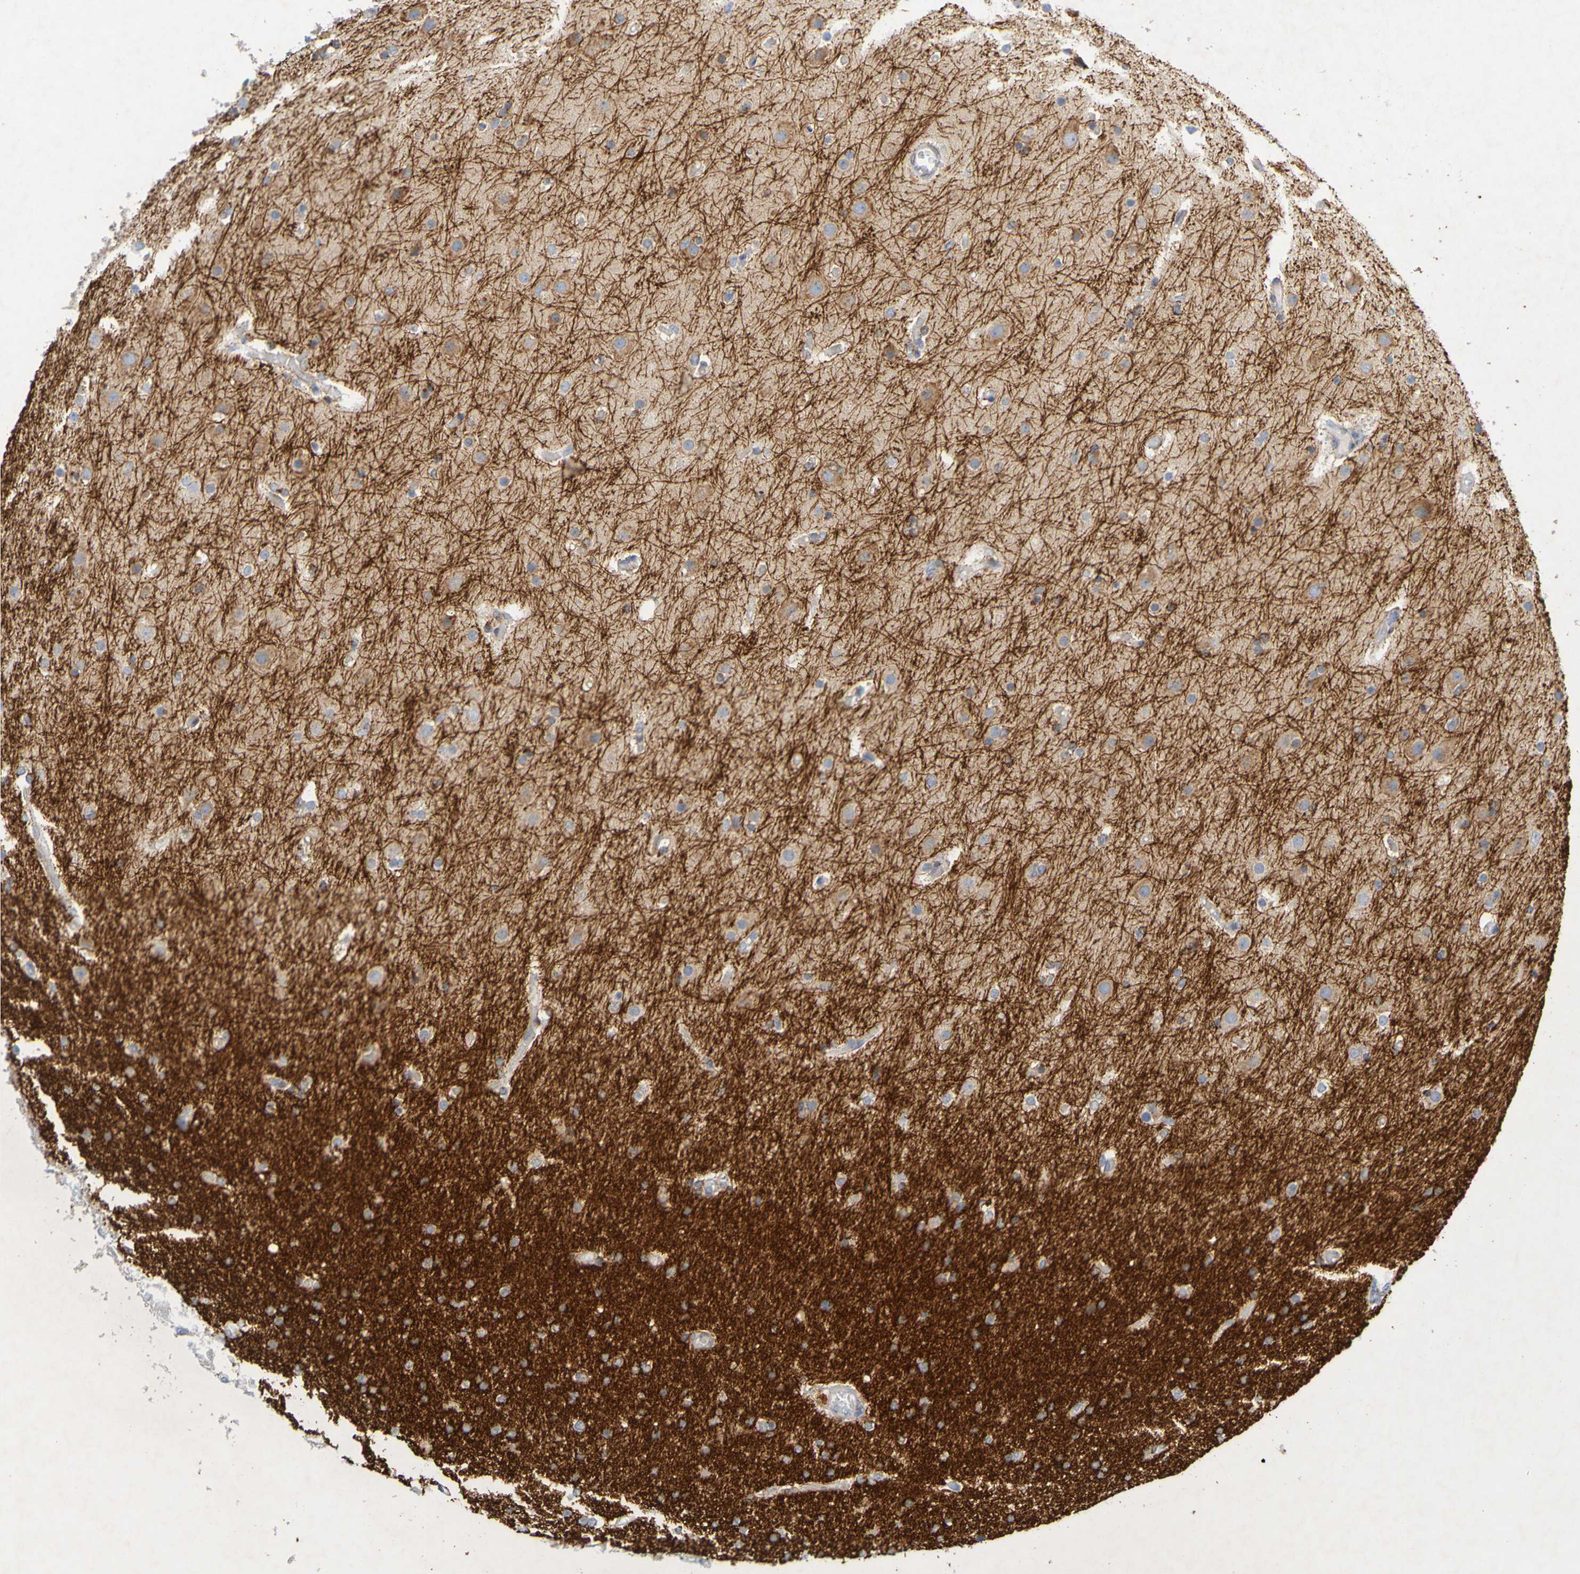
{"staining": {"intensity": "moderate", "quantity": "<25%", "location": "cytoplasmic/membranous"}, "tissue": "glioma", "cell_type": "Tumor cells", "image_type": "cancer", "snomed": [{"axis": "morphology", "description": "Glioma, malignant, High grade"}, {"axis": "topography", "description": "Cerebral cortex"}], "caption": "High-grade glioma (malignant) stained with DAB (3,3'-diaminobenzidine) IHC demonstrates low levels of moderate cytoplasmic/membranous staining in approximately <25% of tumor cells.", "gene": "MAG", "patient": {"sex": "female", "age": 36}}